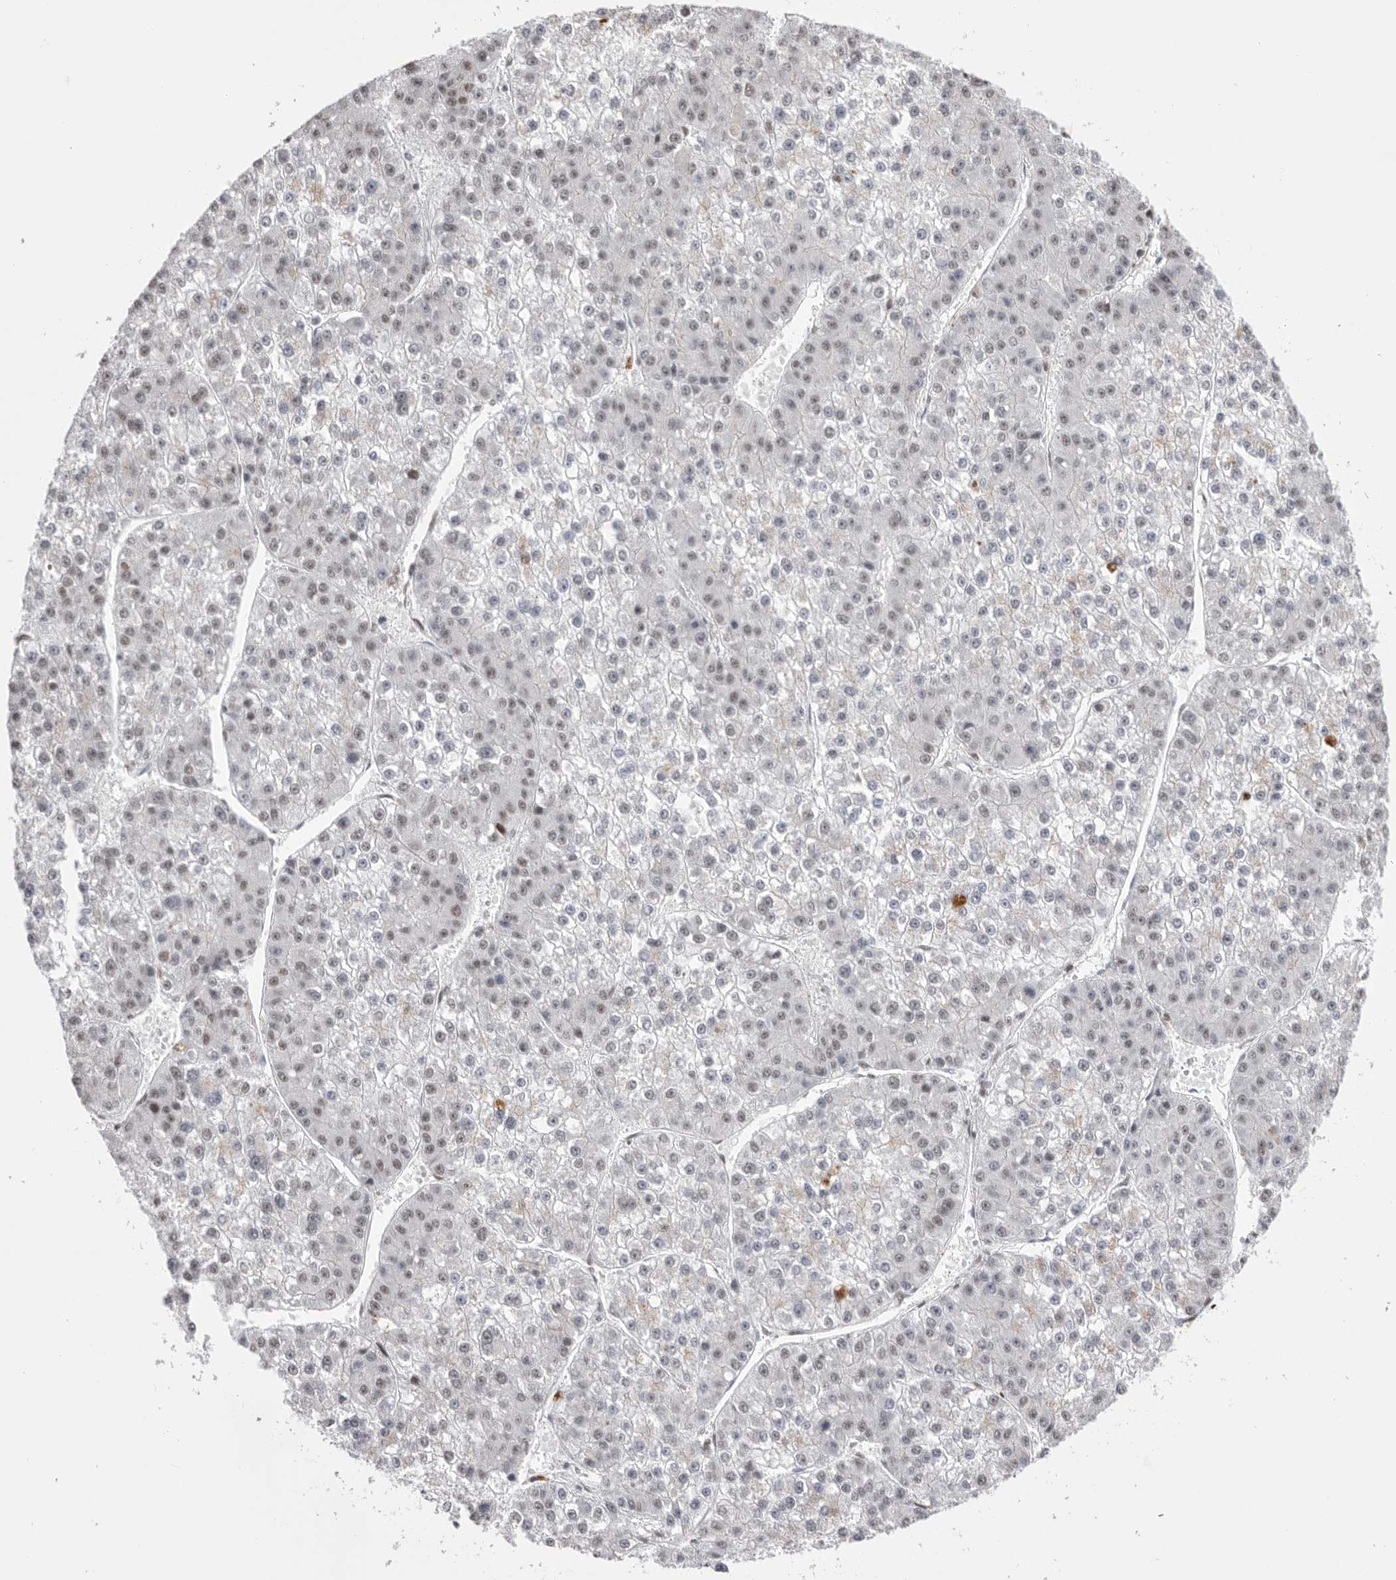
{"staining": {"intensity": "weak", "quantity": "25%-75%", "location": "nuclear"}, "tissue": "liver cancer", "cell_type": "Tumor cells", "image_type": "cancer", "snomed": [{"axis": "morphology", "description": "Carcinoma, Hepatocellular, NOS"}, {"axis": "topography", "description": "Liver"}], "caption": "The photomicrograph exhibits immunohistochemical staining of hepatocellular carcinoma (liver). There is weak nuclear expression is present in approximately 25%-75% of tumor cells.", "gene": "BCLAF3", "patient": {"sex": "female", "age": 73}}